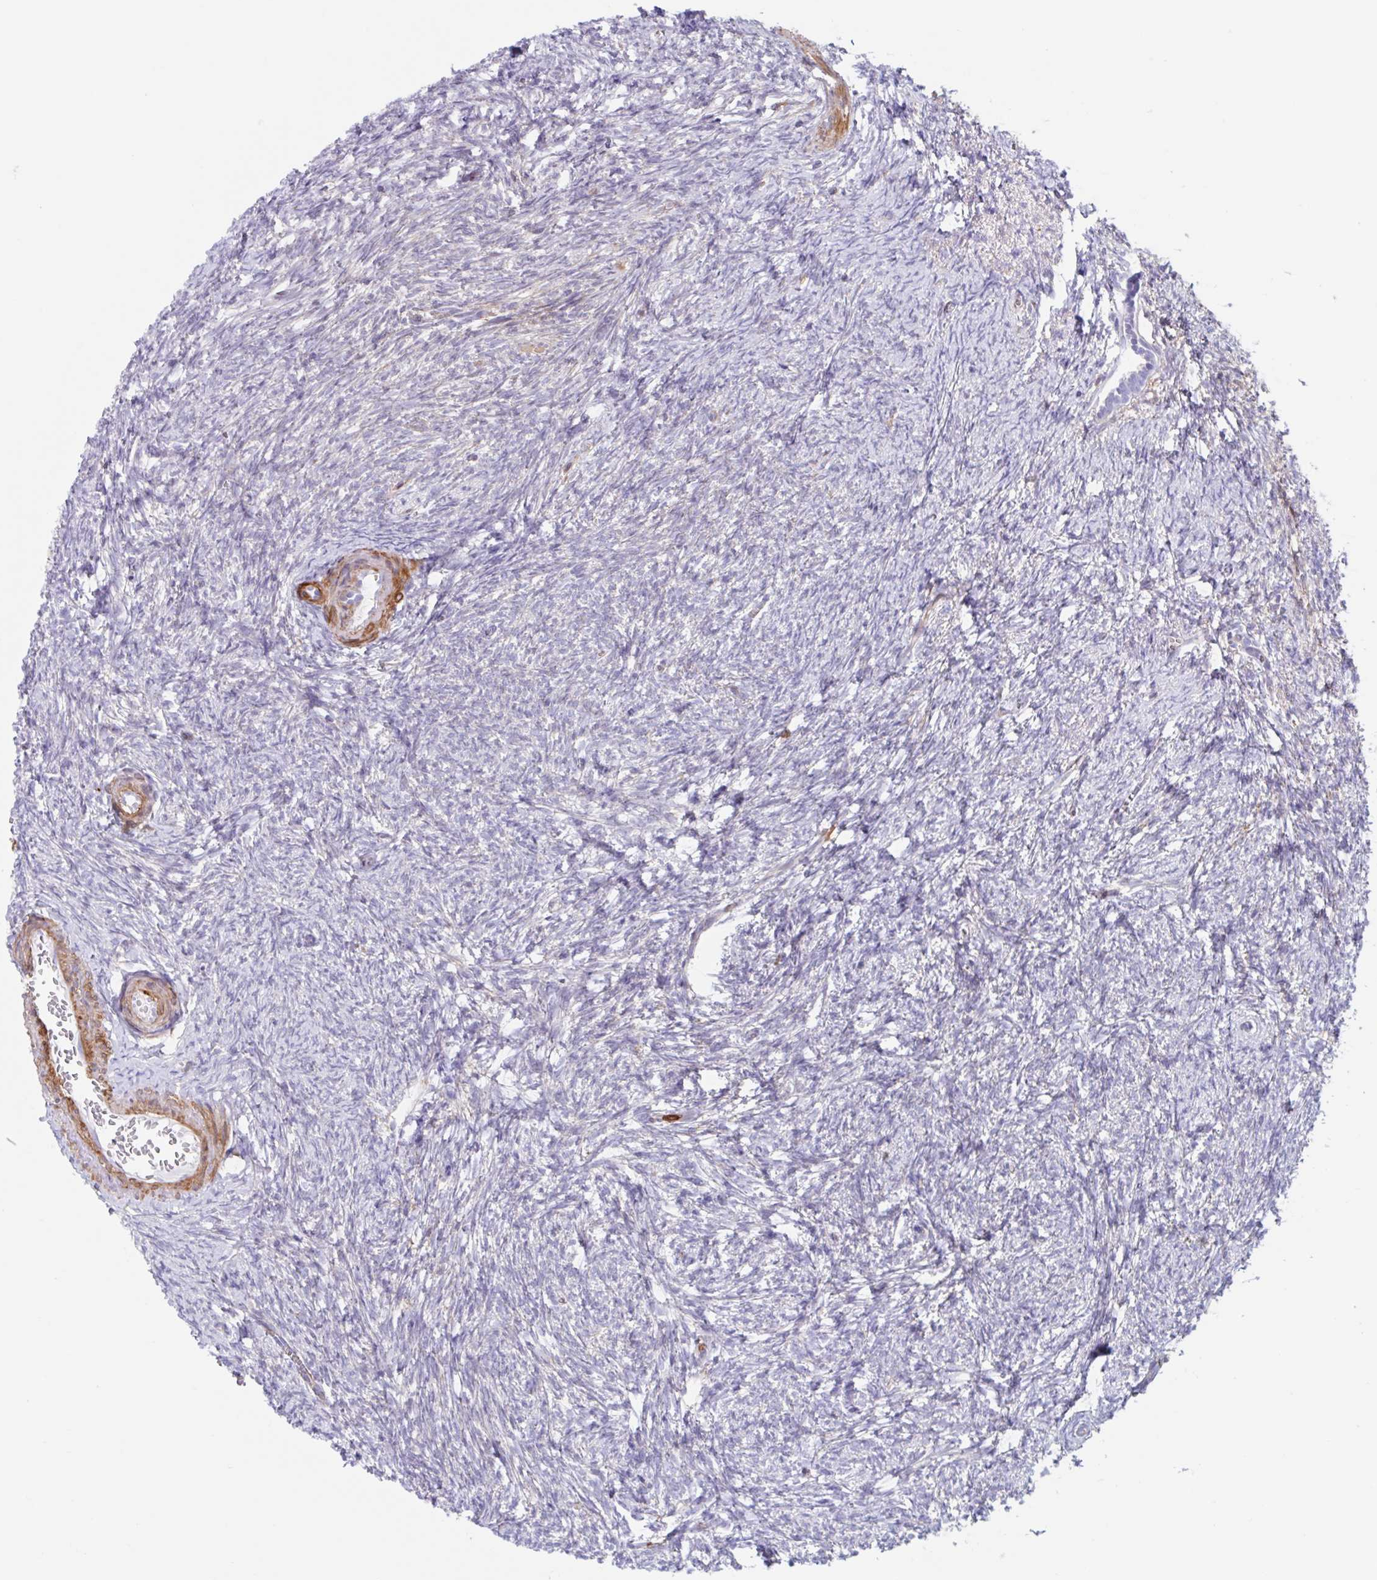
{"staining": {"intensity": "negative", "quantity": "none", "location": "none"}, "tissue": "ovary", "cell_type": "Follicle cells", "image_type": "normal", "snomed": [{"axis": "morphology", "description": "Normal tissue, NOS"}, {"axis": "topography", "description": "Ovary"}], "caption": "Follicle cells show no significant expression in benign ovary. The staining is performed using DAB (3,3'-diaminobenzidine) brown chromogen with nuclei counter-stained in using hematoxylin.", "gene": "EFHD1", "patient": {"sex": "female", "age": 41}}